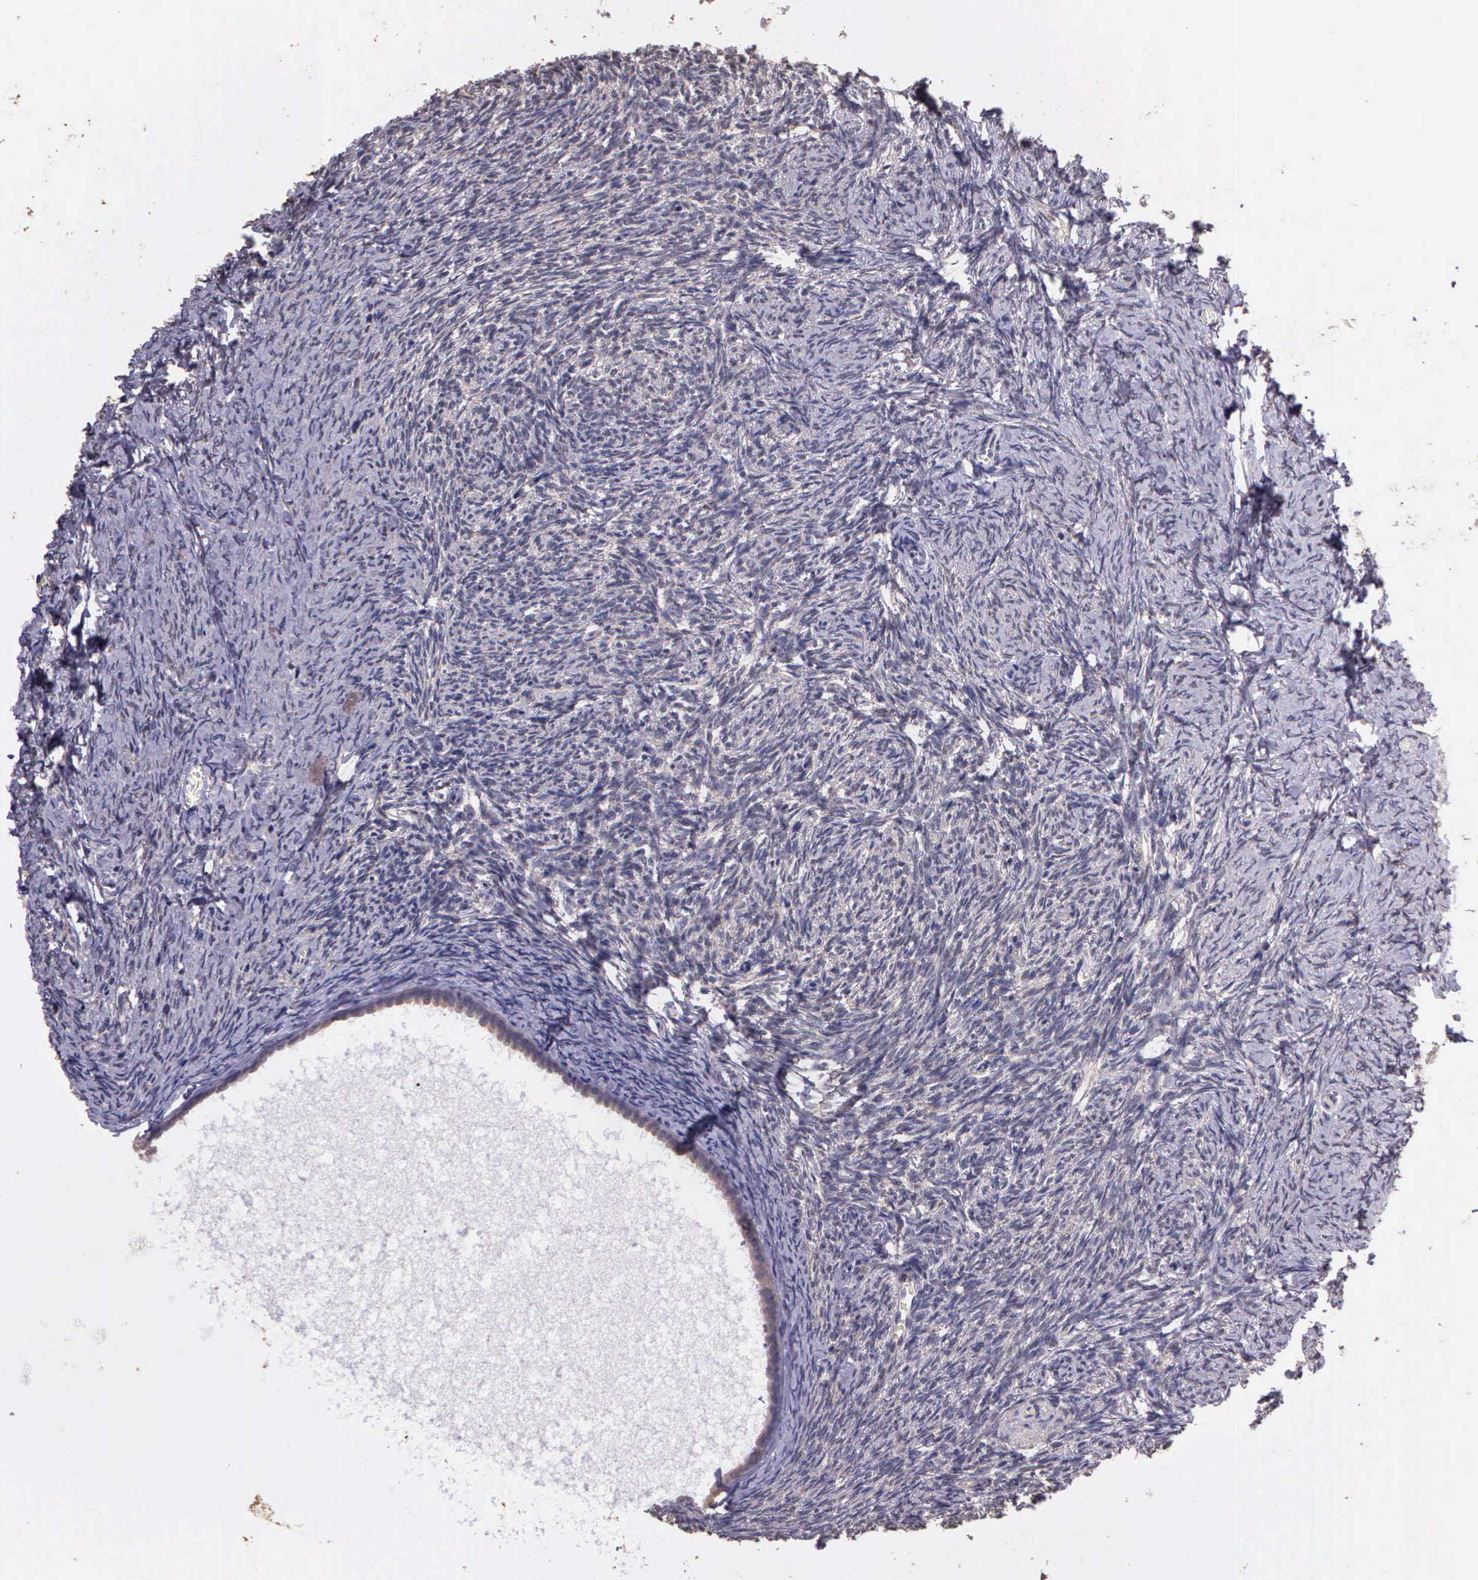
{"staining": {"intensity": "weak", "quantity": ">75%", "location": "cytoplasmic/membranous"}, "tissue": "ovary", "cell_type": "Follicle cells", "image_type": "normal", "snomed": [{"axis": "morphology", "description": "Normal tissue, NOS"}, {"axis": "topography", "description": "Ovary"}], "caption": "Immunohistochemical staining of unremarkable human ovary exhibits >75% levels of weak cytoplasmic/membranous protein expression in approximately >75% of follicle cells. The protein of interest is shown in brown color, while the nuclei are stained blue.", "gene": "IGBP1P2", "patient": {"sex": "female", "age": 54}}